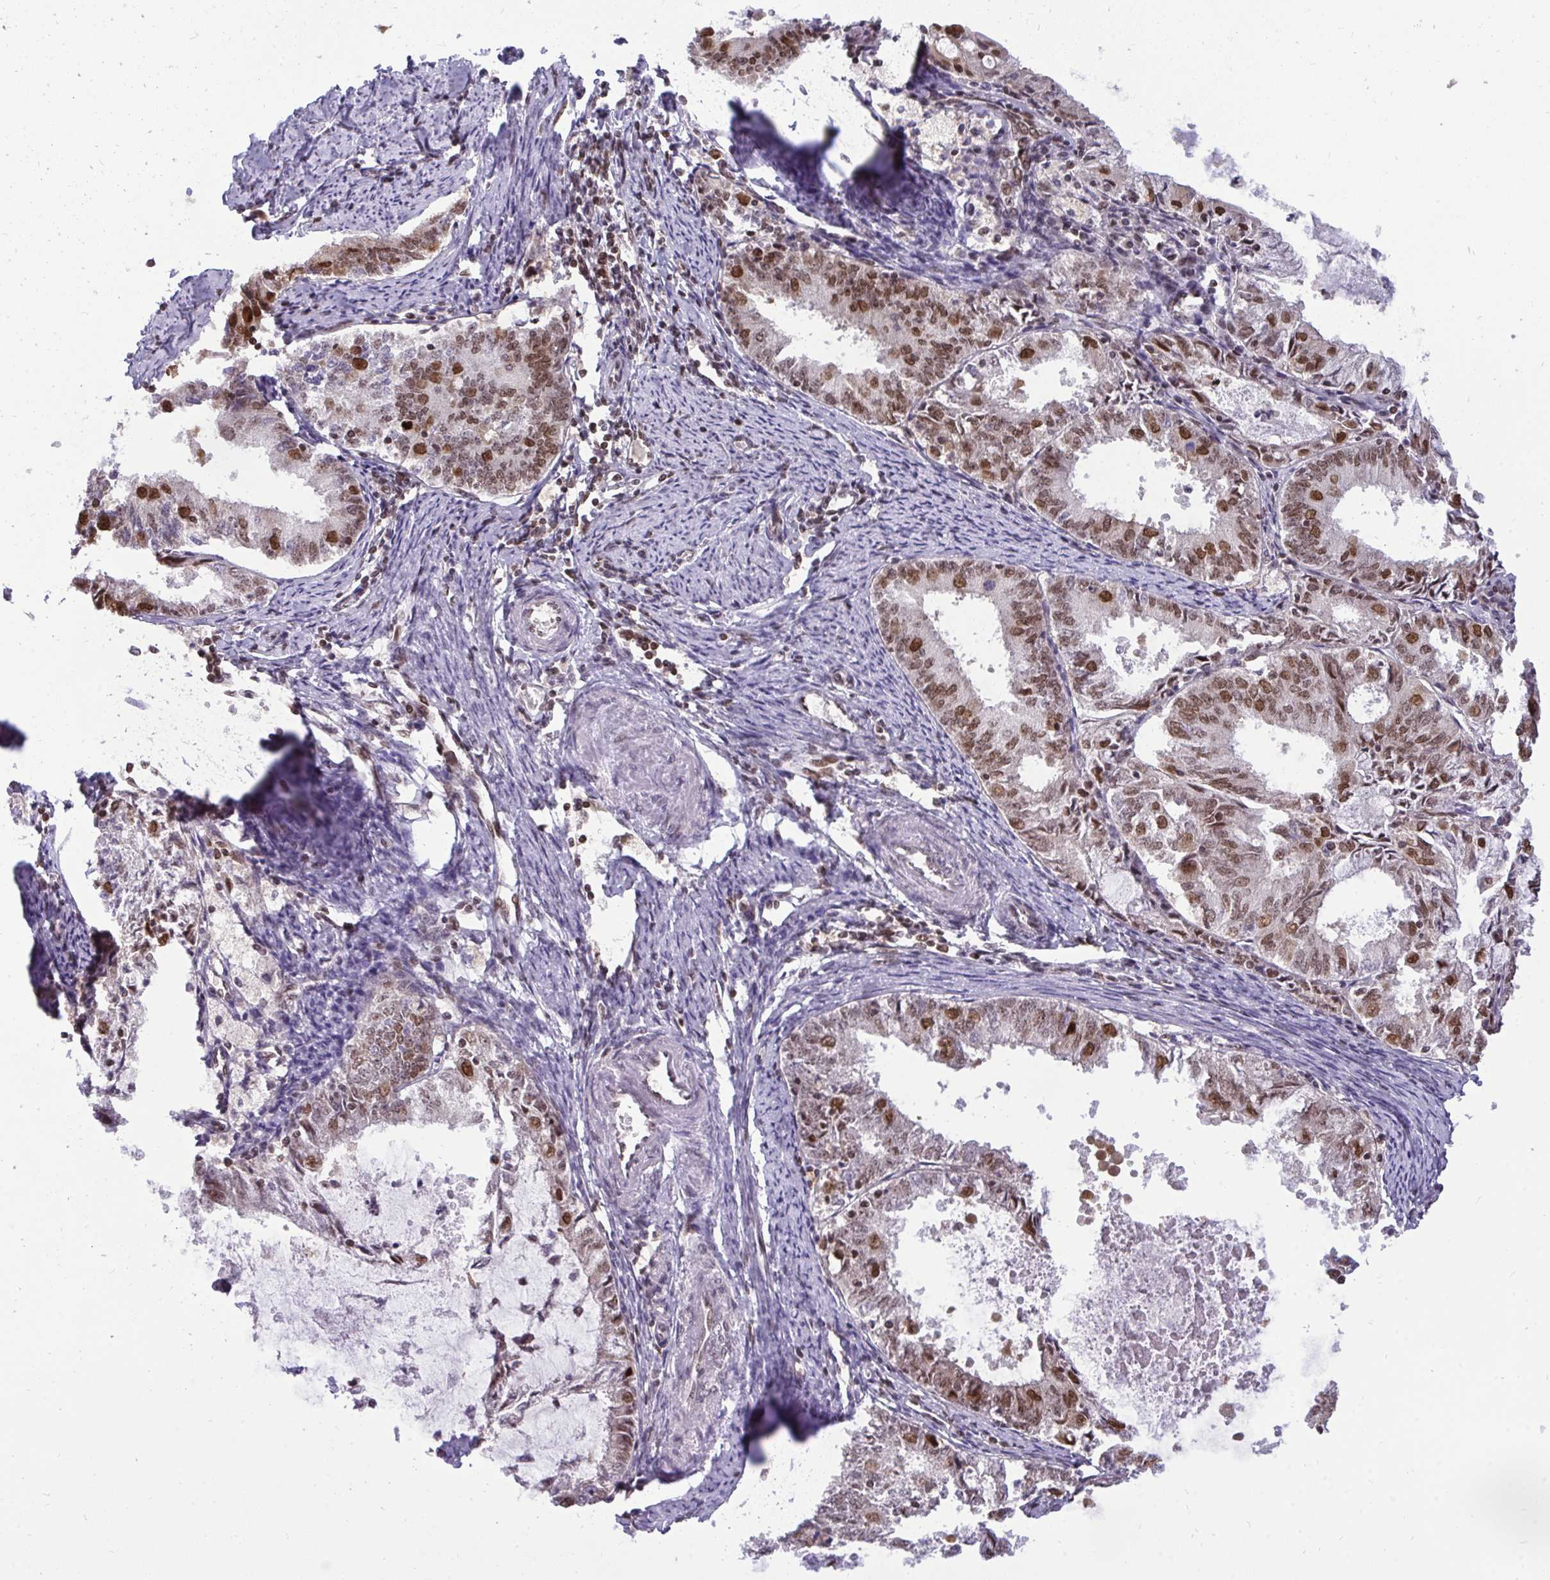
{"staining": {"intensity": "moderate", "quantity": "25%-75%", "location": "nuclear"}, "tissue": "endometrial cancer", "cell_type": "Tumor cells", "image_type": "cancer", "snomed": [{"axis": "morphology", "description": "Adenocarcinoma, NOS"}, {"axis": "topography", "description": "Endometrium"}], "caption": "A medium amount of moderate nuclear expression is identified in about 25%-75% of tumor cells in endometrial cancer (adenocarcinoma) tissue. (Stains: DAB (3,3'-diaminobenzidine) in brown, nuclei in blue, Microscopy: brightfield microscopy at high magnification).", "gene": "JPT1", "patient": {"sex": "female", "age": 57}}